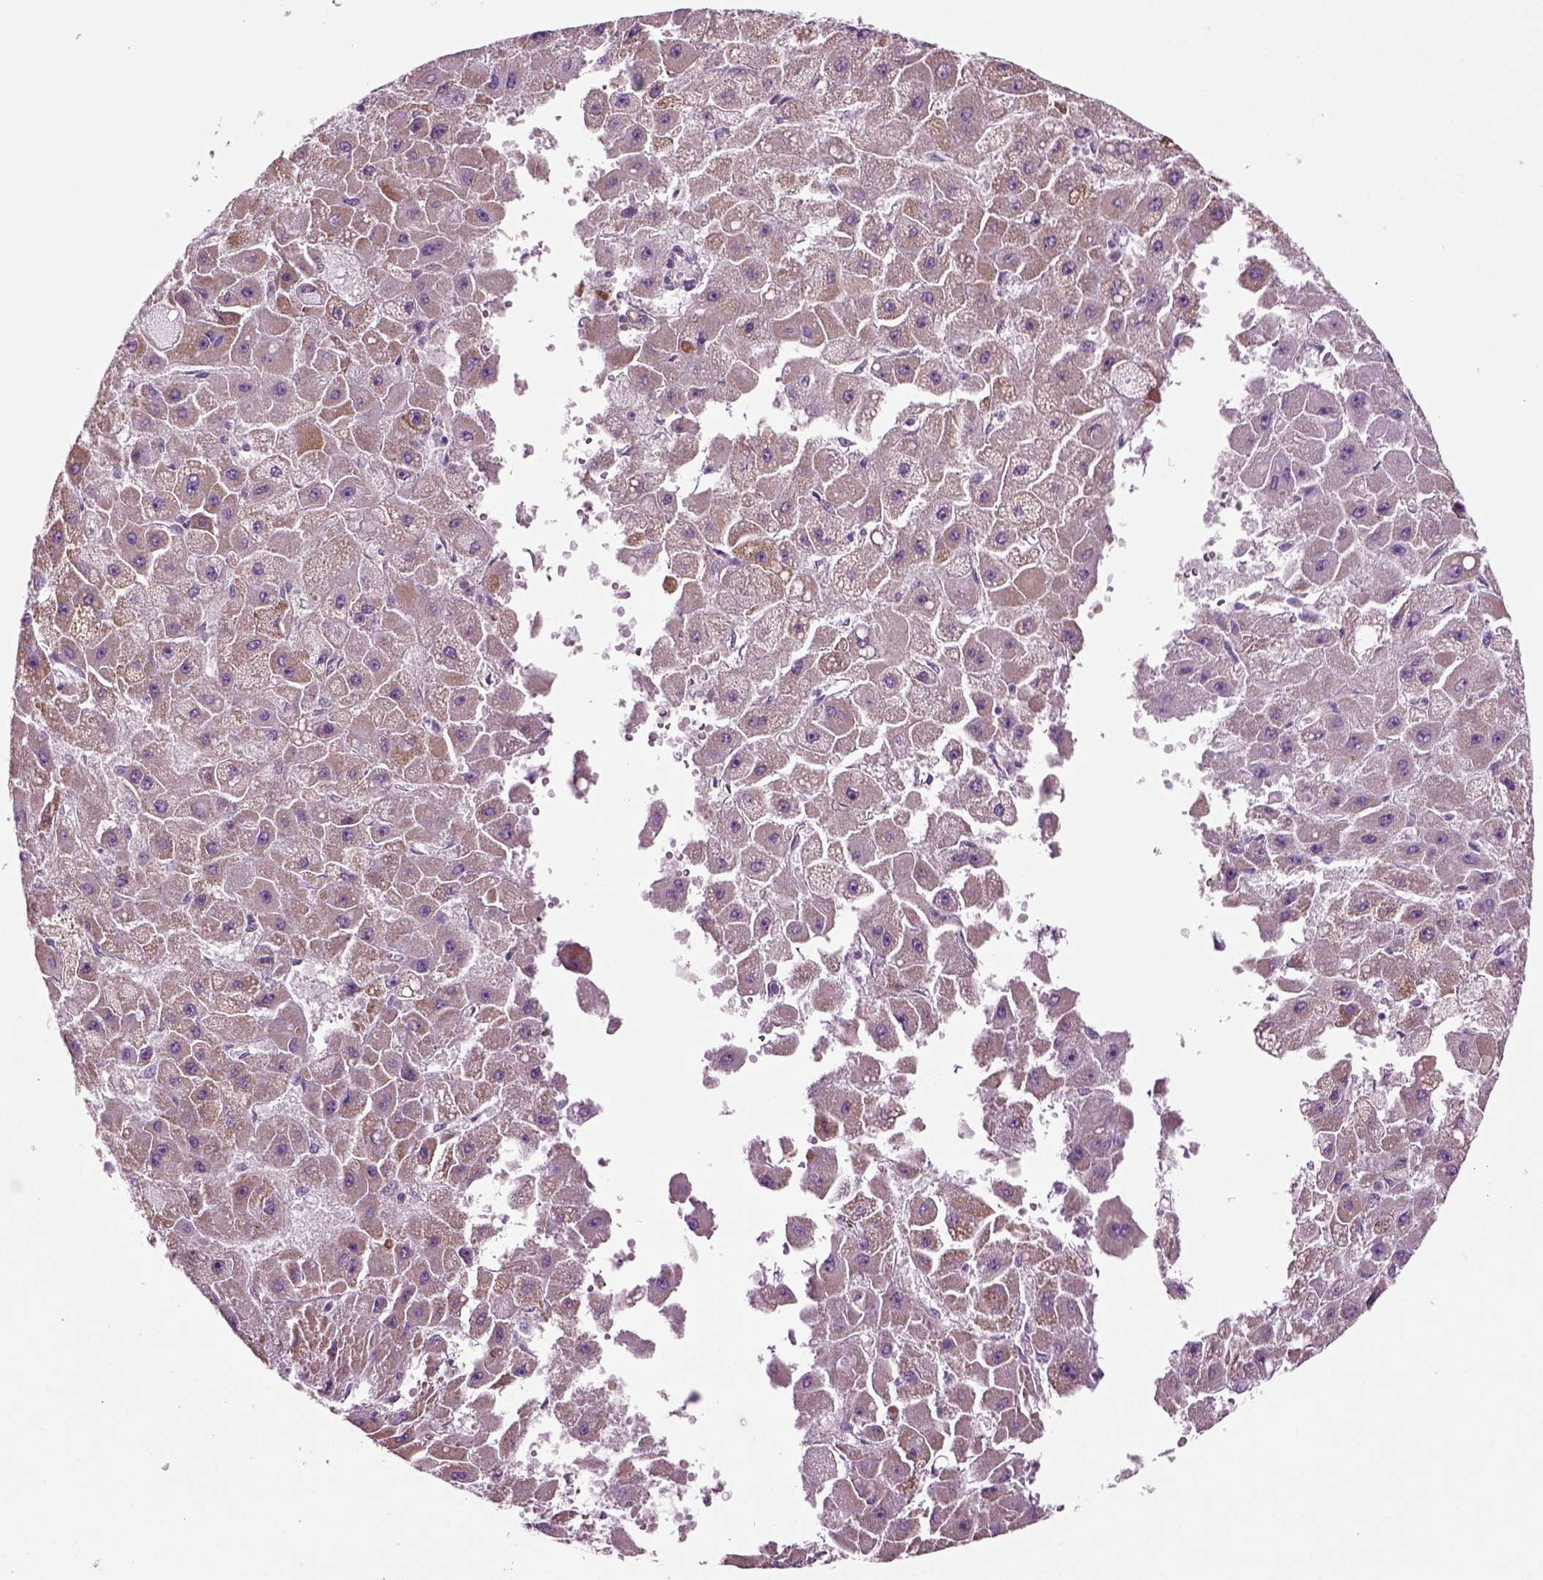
{"staining": {"intensity": "weak", "quantity": "<25%", "location": "cytoplasmic/membranous"}, "tissue": "liver cancer", "cell_type": "Tumor cells", "image_type": "cancer", "snomed": [{"axis": "morphology", "description": "Carcinoma, Hepatocellular, NOS"}, {"axis": "topography", "description": "Liver"}], "caption": "This is an immunohistochemistry (IHC) image of human liver hepatocellular carcinoma. There is no positivity in tumor cells.", "gene": "COL9A2", "patient": {"sex": "female", "age": 25}}